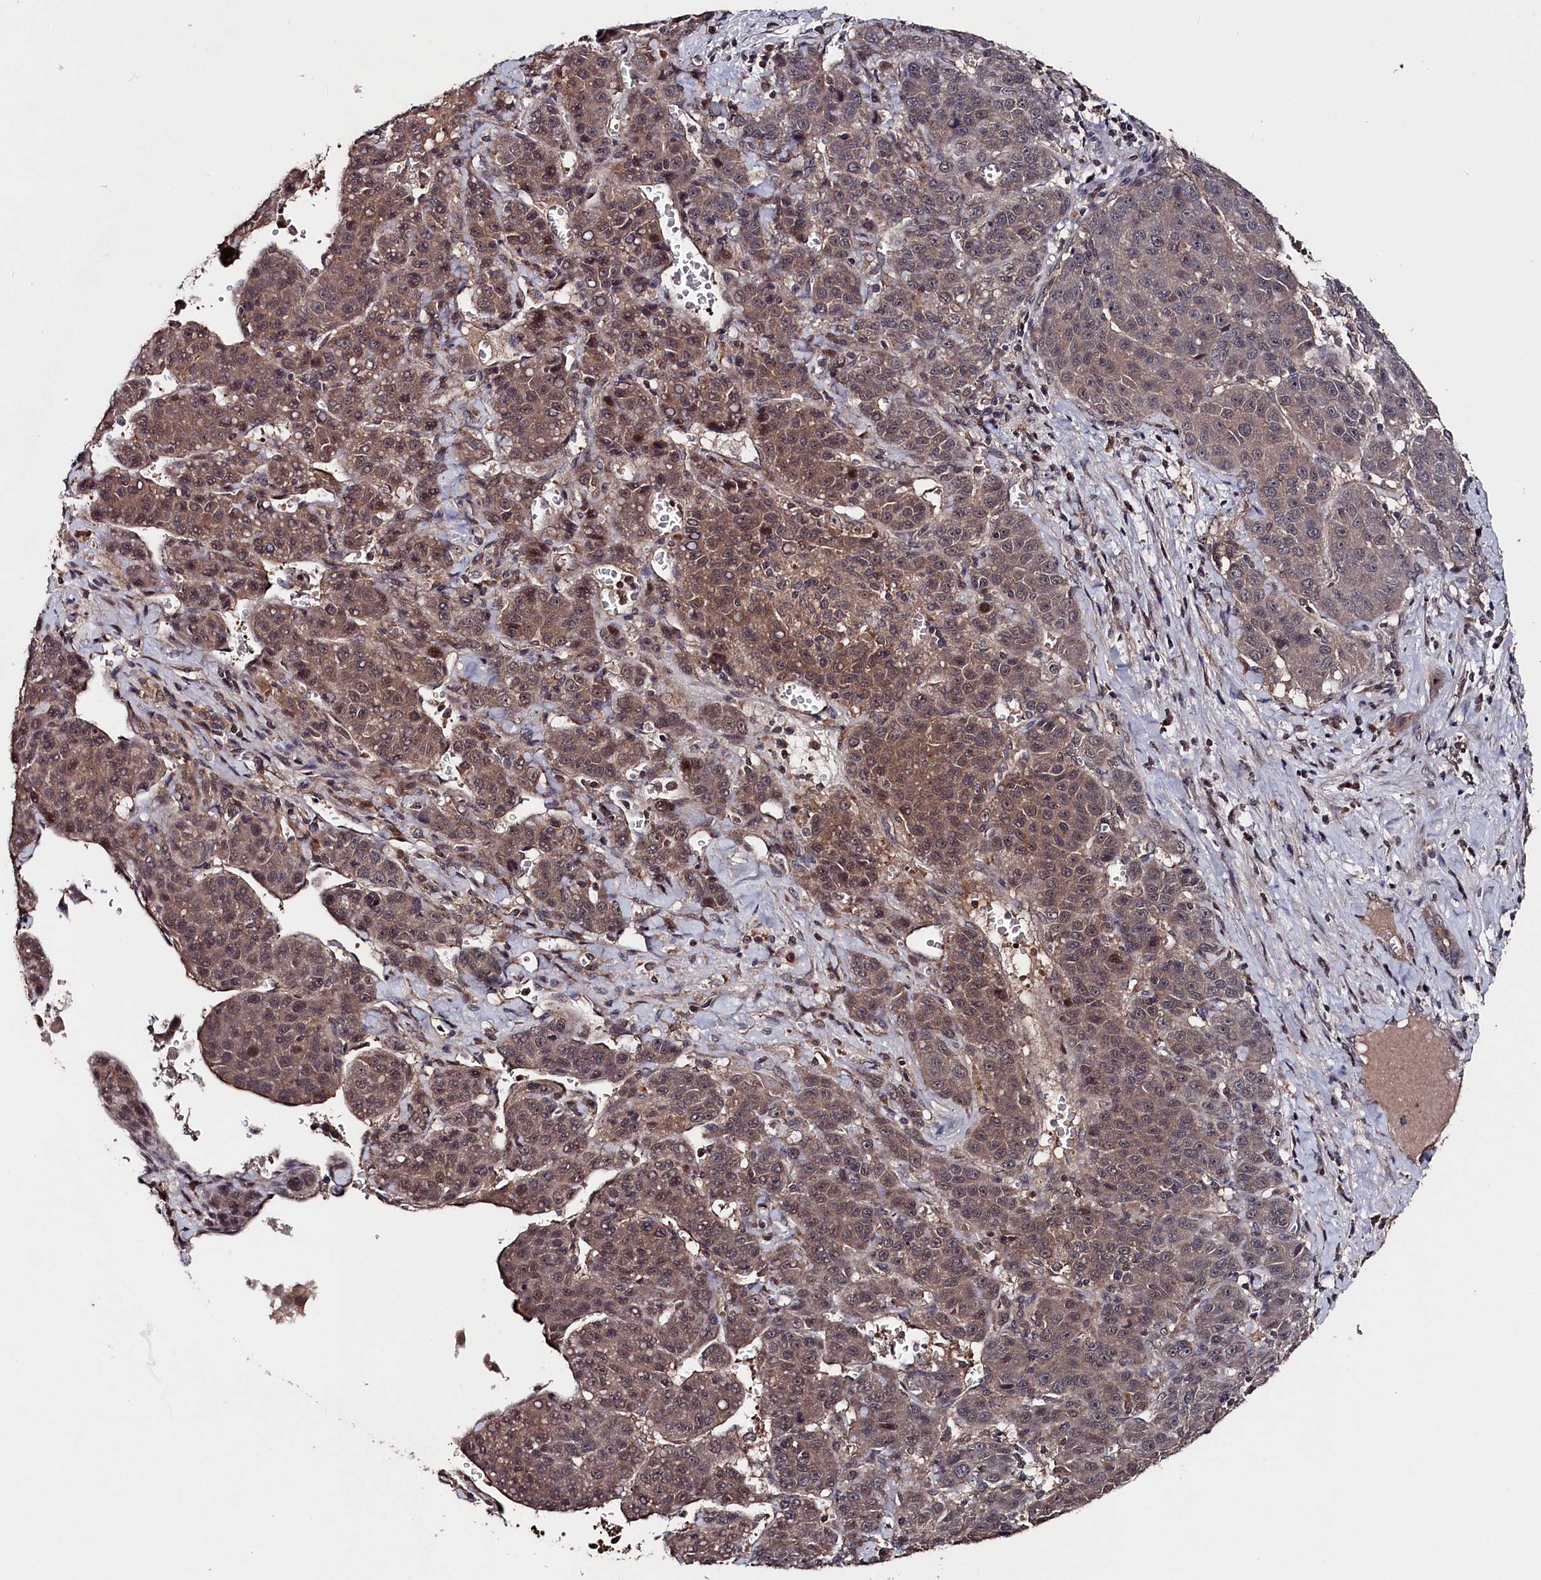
{"staining": {"intensity": "moderate", "quantity": "<25%", "location": "cytoplasmic/membranous,nuclear"}, "tissue": "liver cancer", "cell_type": "Tumor cells", "image_type": "cancer", "snomed": [{"axis": "morphology", "description": "Carcinoma, Hepatocellular, NOS"}, {"axis": "topography", "description": "Liver"}], "caption": "Hepatocellular carcinoma (liver) stained for a protein displays moderate cytoplasmic/membranous and nuclear positivity in tumor cells.", "gene": "TMC5", "patient": {"sex": "female", "age": 53}}